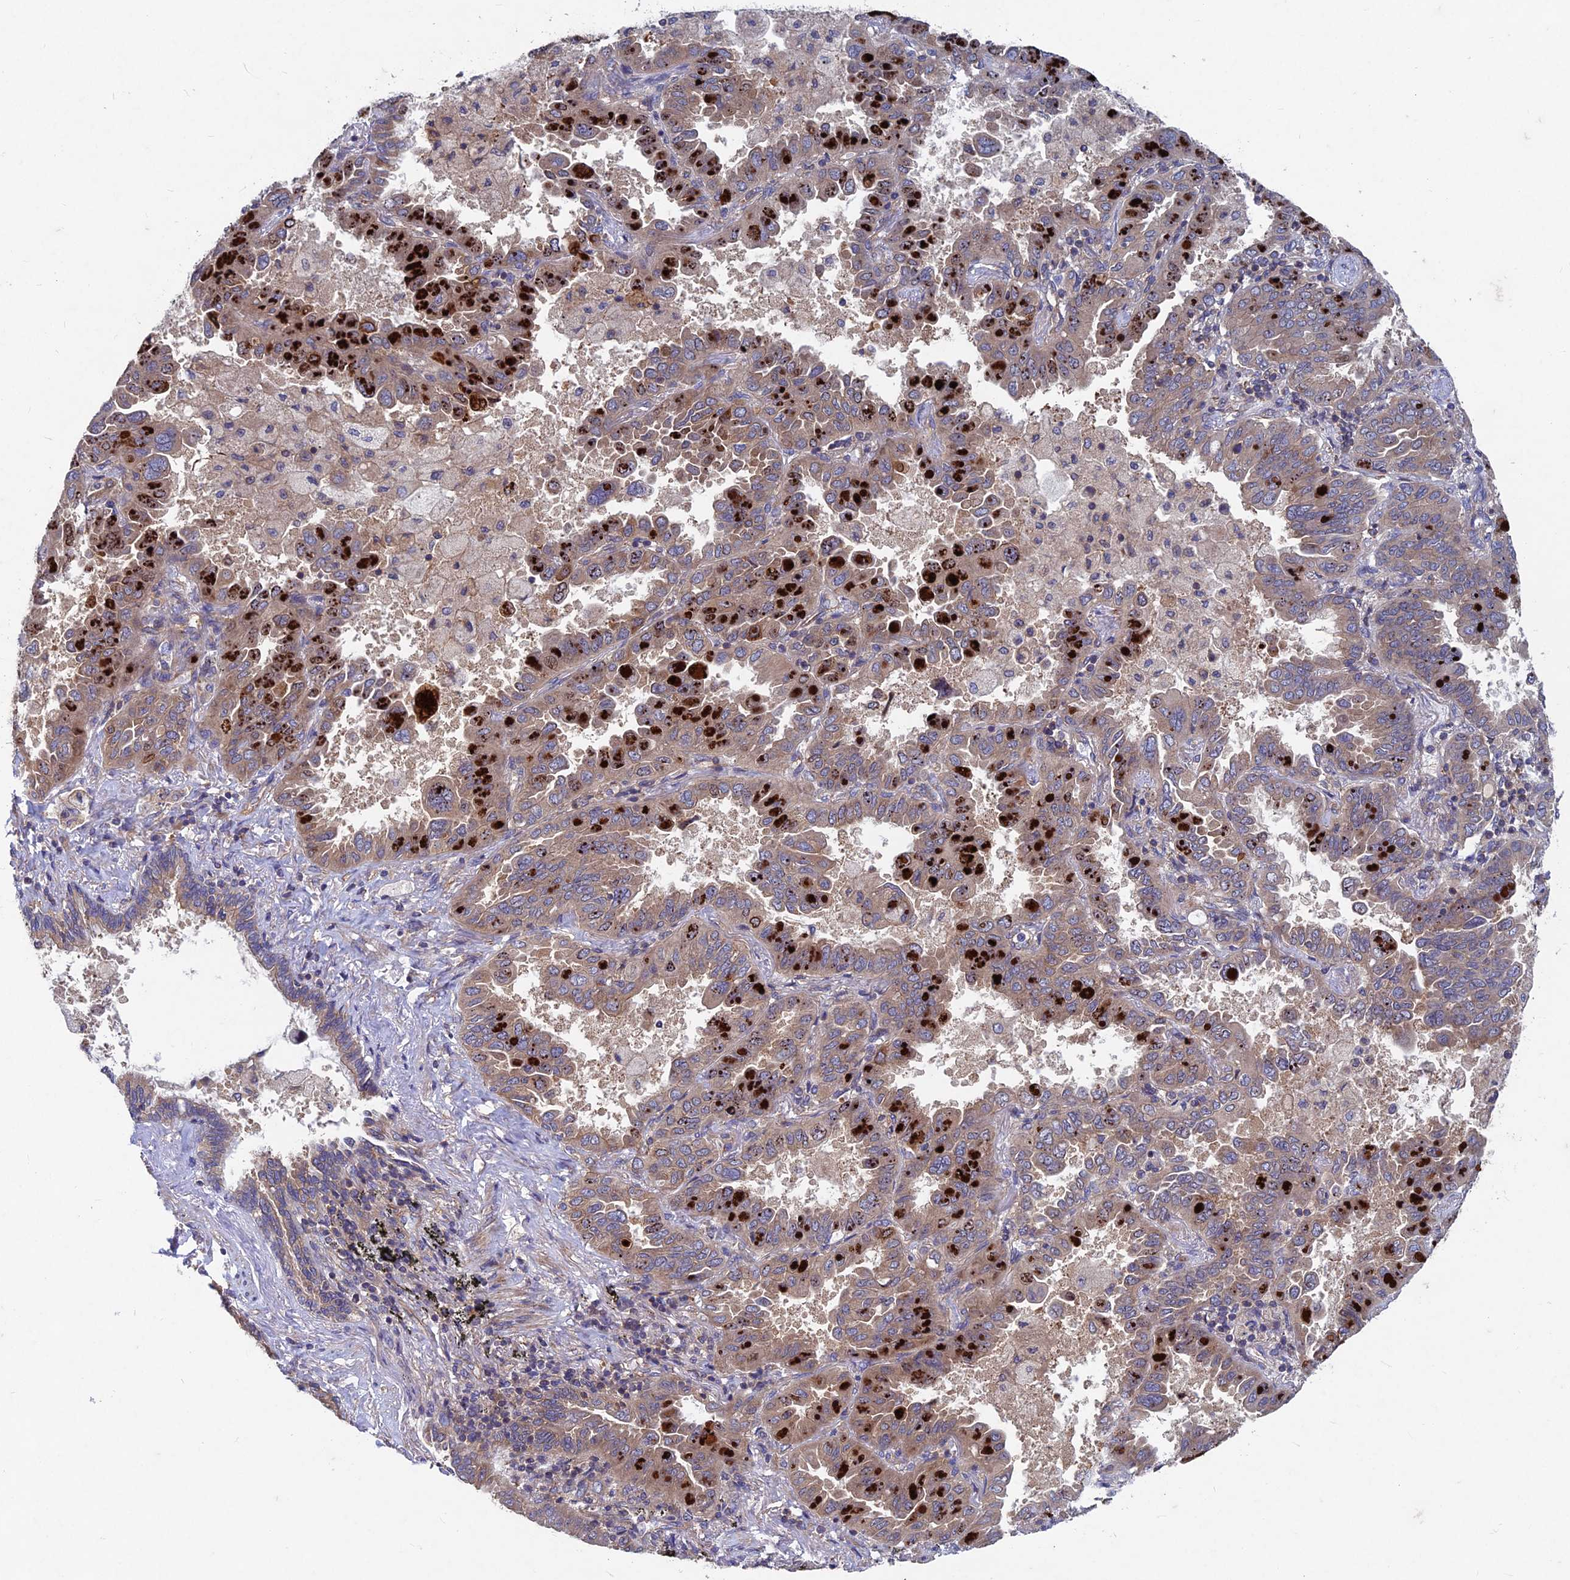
{"staining": {"intensity": "weak", "quantity": ">75%", "location": "cytoplasmic/membranous"}, "tissue": "lung cancer", "cell_type": "Tumor cells", "image_type": "cancer", "snomed": [{"axis": "morphology", "description": "Adenocarcinoma, NOS"}, {"axis": "topography", "description": "Lung"}], "caption": "The micrograph displays staining of adenocarcinoma (lung), revealing weak cytoplasmic/membranous protein positivity (brown color) within tumor cells.", "gene": "NCAPG", "patient": {"sex": "male", "age": 64}}